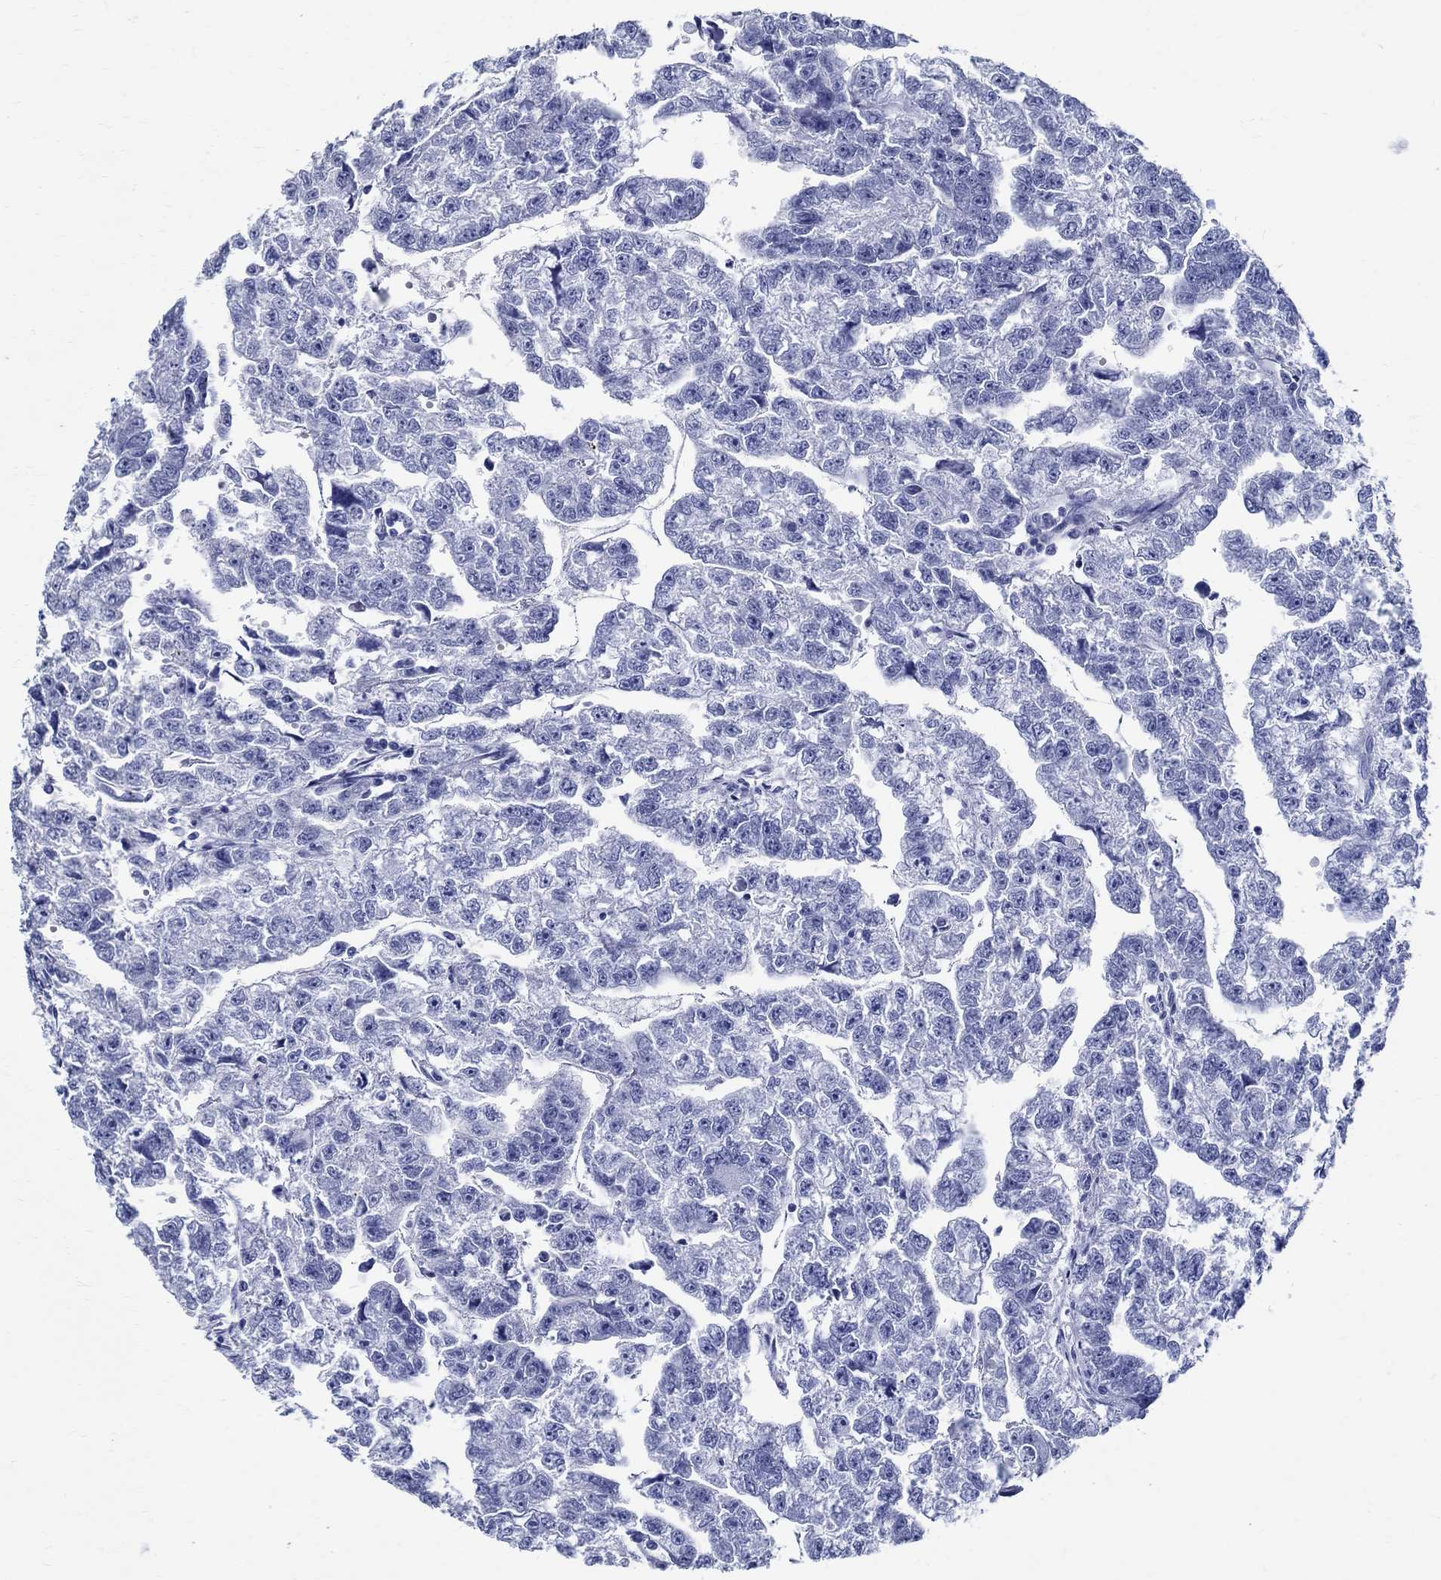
{"staining": {"intensity": "negative", "quantity": "none", "location": "none"}, "tissue": "testis cancer", "cell_type": "Tumor cells", "image_type": "cancer", "snomed": [{"axis": "morphology", "description": "Carcinoma, Embryonal, NOS"}, {"axis": "morphology", "description": "Teratoma, malignant, NOS"}, {"axis": "topography", "description": "Testis"}], "caption": "This is a image of immunohistochemistry (IHC) staining of testis cancer (malignant teratoma), which shows no positivity in tumor cells.", "gene": "TSPAN16", "patient": {"sex": "male", "age": 44}}